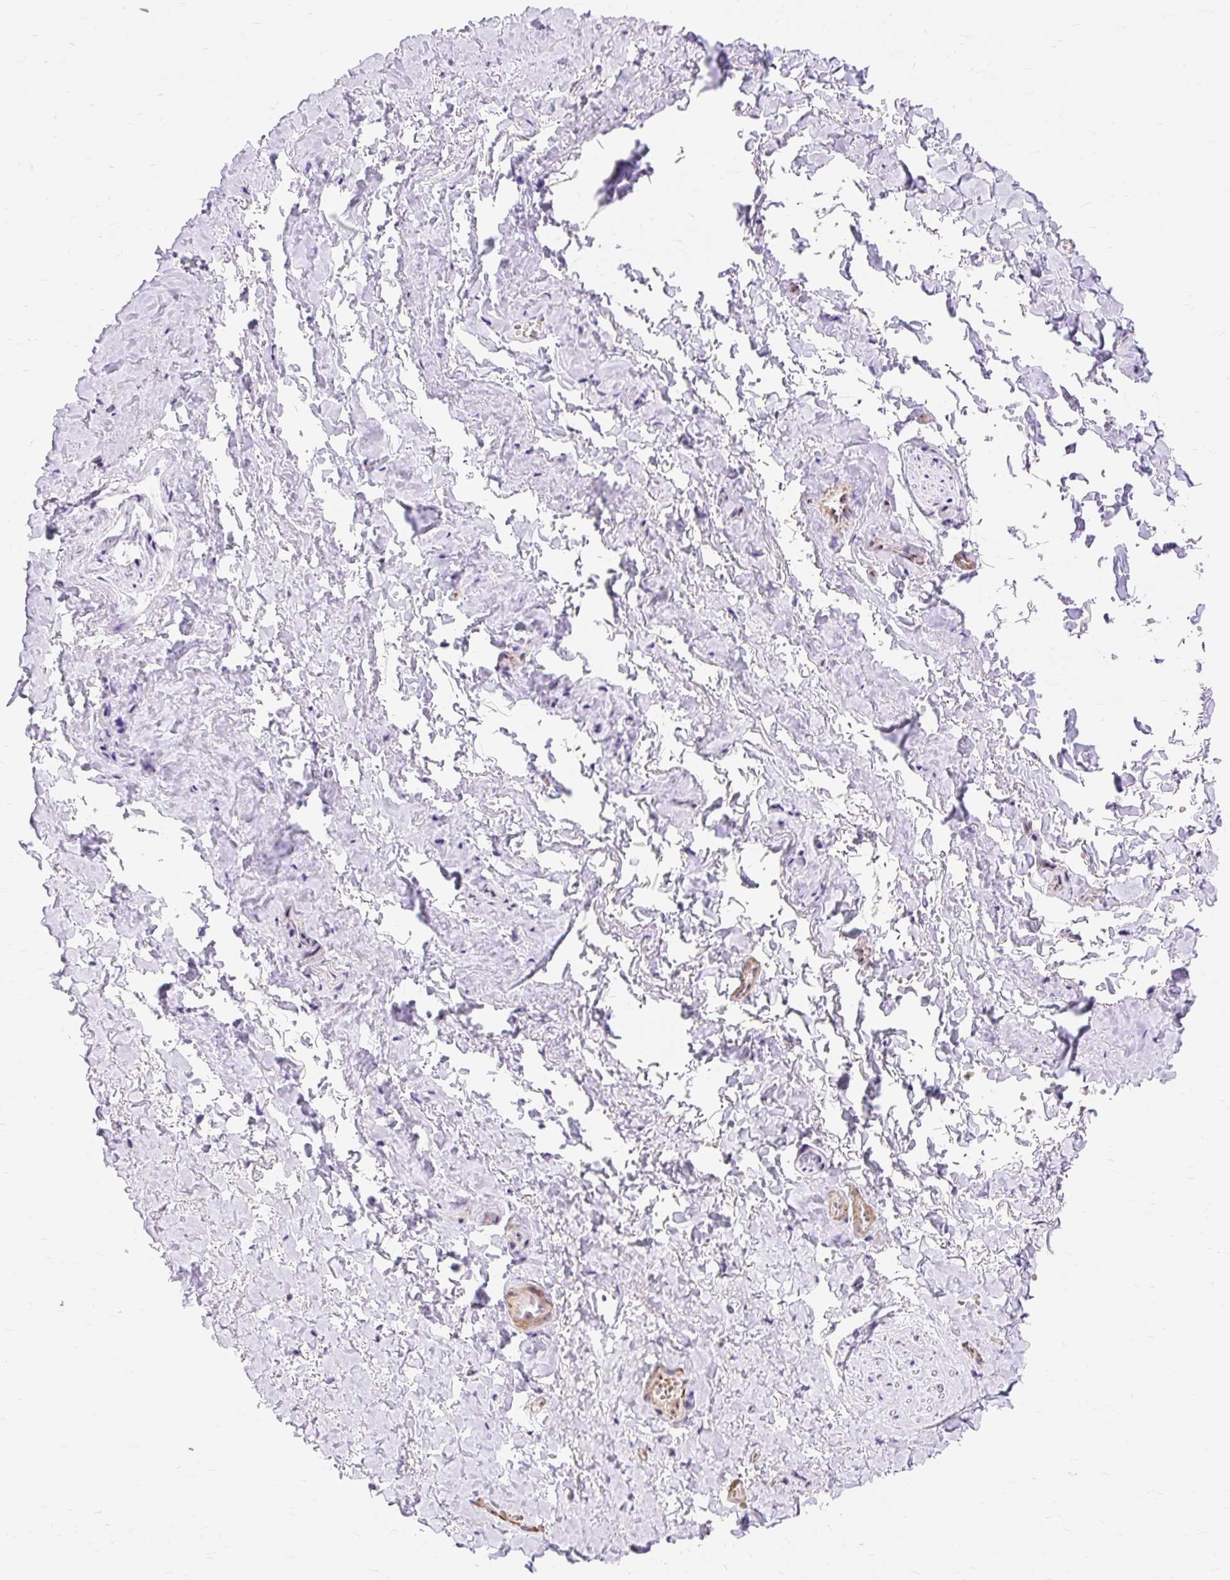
{"staining": {"intensity": "negative", "quantity": "none", "location": "none"}, "tissue": "adipose tissue", "cell_type": "Adipocytes", "image_type": "normal", "snomed": [{"axis": "morphology", "description": "Normal tissue, NOS"}, {"axis": "topography", "description": "Vulva"}, {"axis": "topography", "description": "Vagina"}, {"axis": "topography", "description": "Peripheral nerve tissue"}], "caption": "A high-resolution histopathology image shows immunohistochemistry (IHC) staining of unremarkable adipose tissue, which demonstrates no significant staining in adipocytes. (DAB IHC with hematoxylin counter stain).", "gene": "OBP2A", "patient": {"sex": "female", "age": 66}}